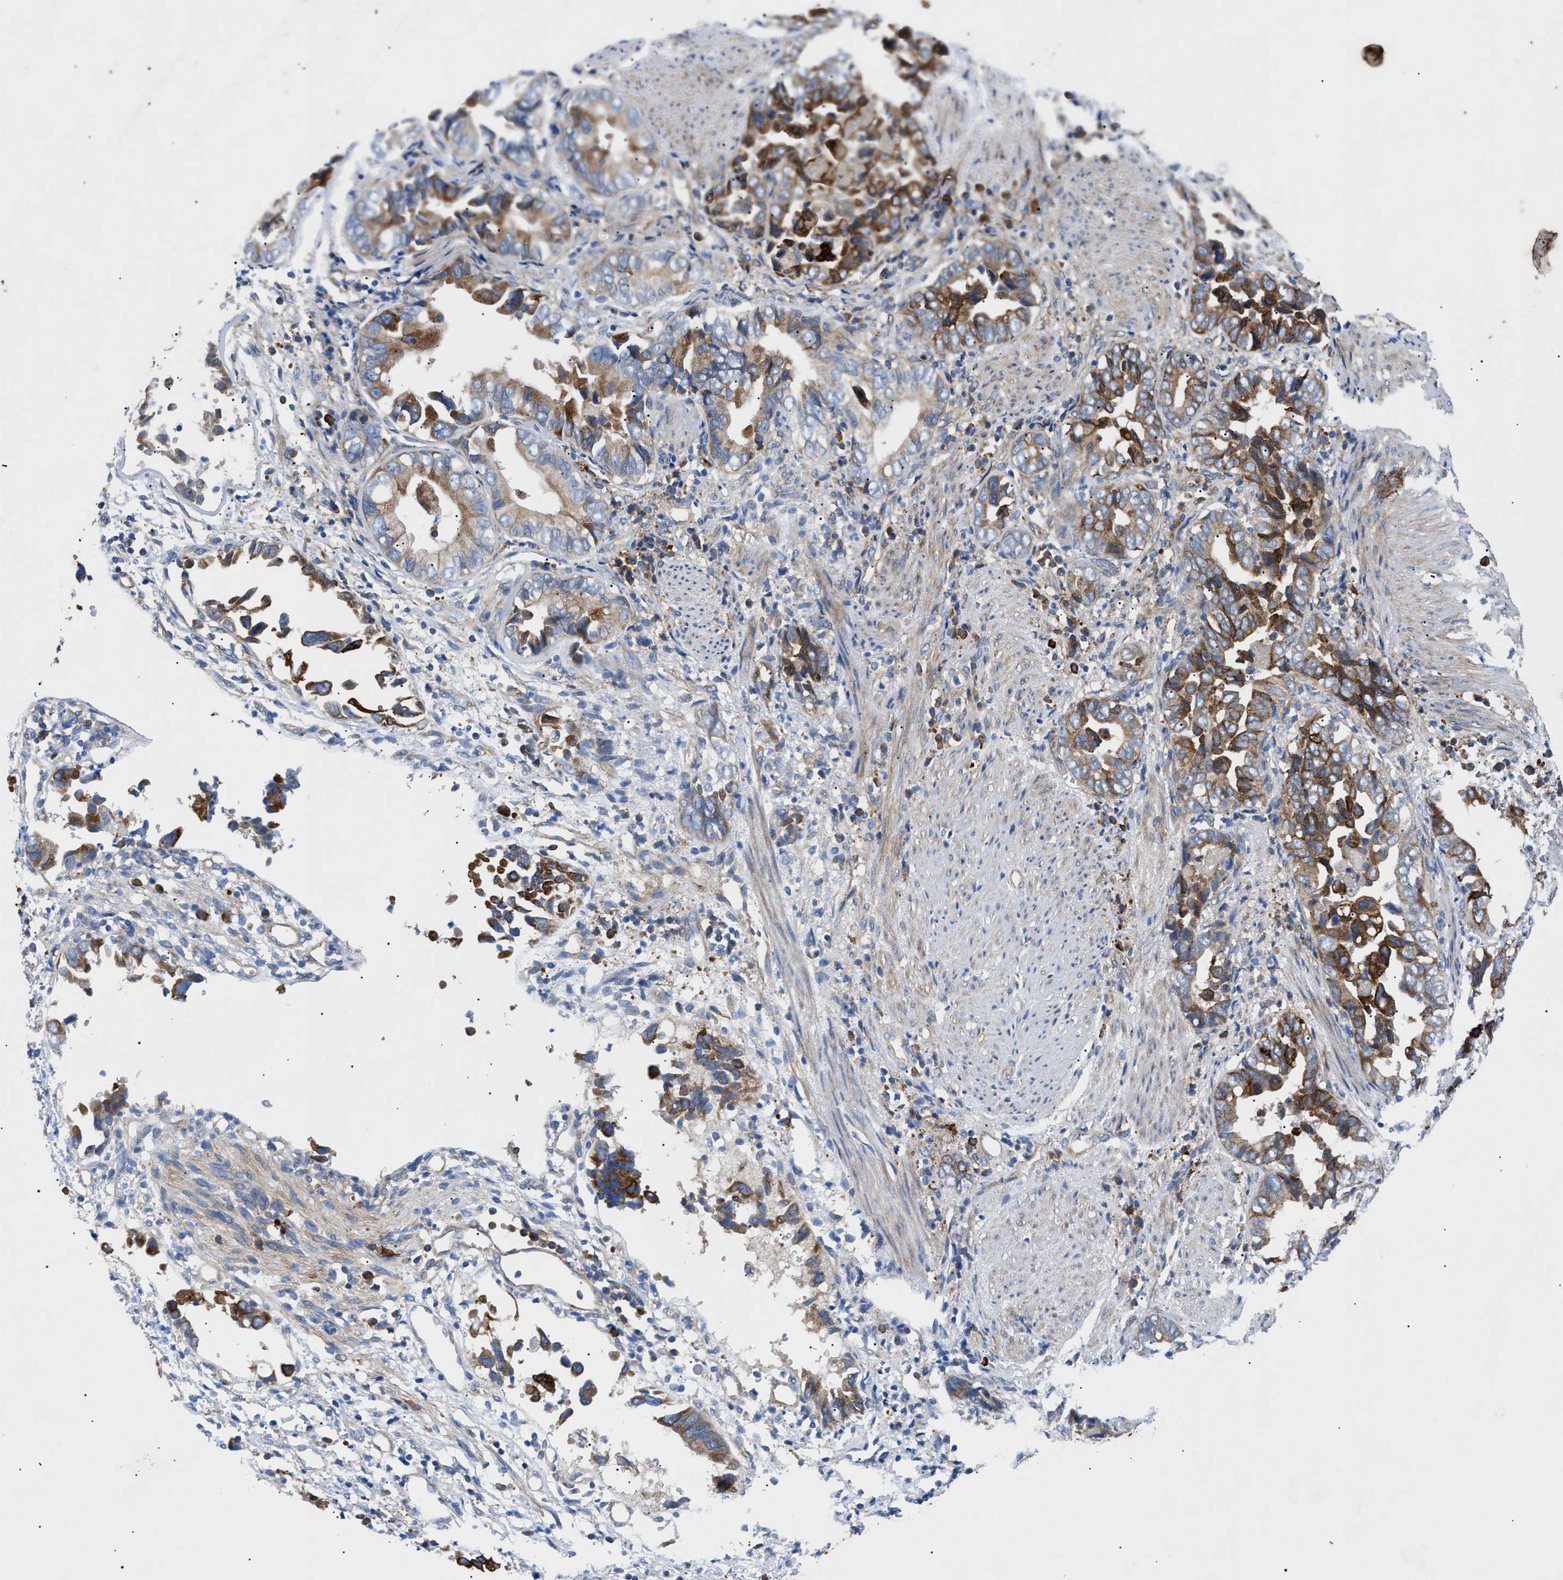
{"staining": {"intensity": "moderate", "quantity": ">75%", "location": "cytoplasmic/membranous"}, "tissue": "liver cancer", "cell_type": "Tumor cells", "image_type": "cancer", "snomed": [{"axis": "morphology", "description": "Cholangiocarcinoma"}, {"axis": "topography", "description": "Liver"}], "caption": "Liver cholangiocarcinoma stained with a brown dye exhibits moderate cytoplasmic/membranous positive staining in about >75% of tumor cells.", "gene": "HSPB8", "patient": {"sex": "female", "age": 79}}